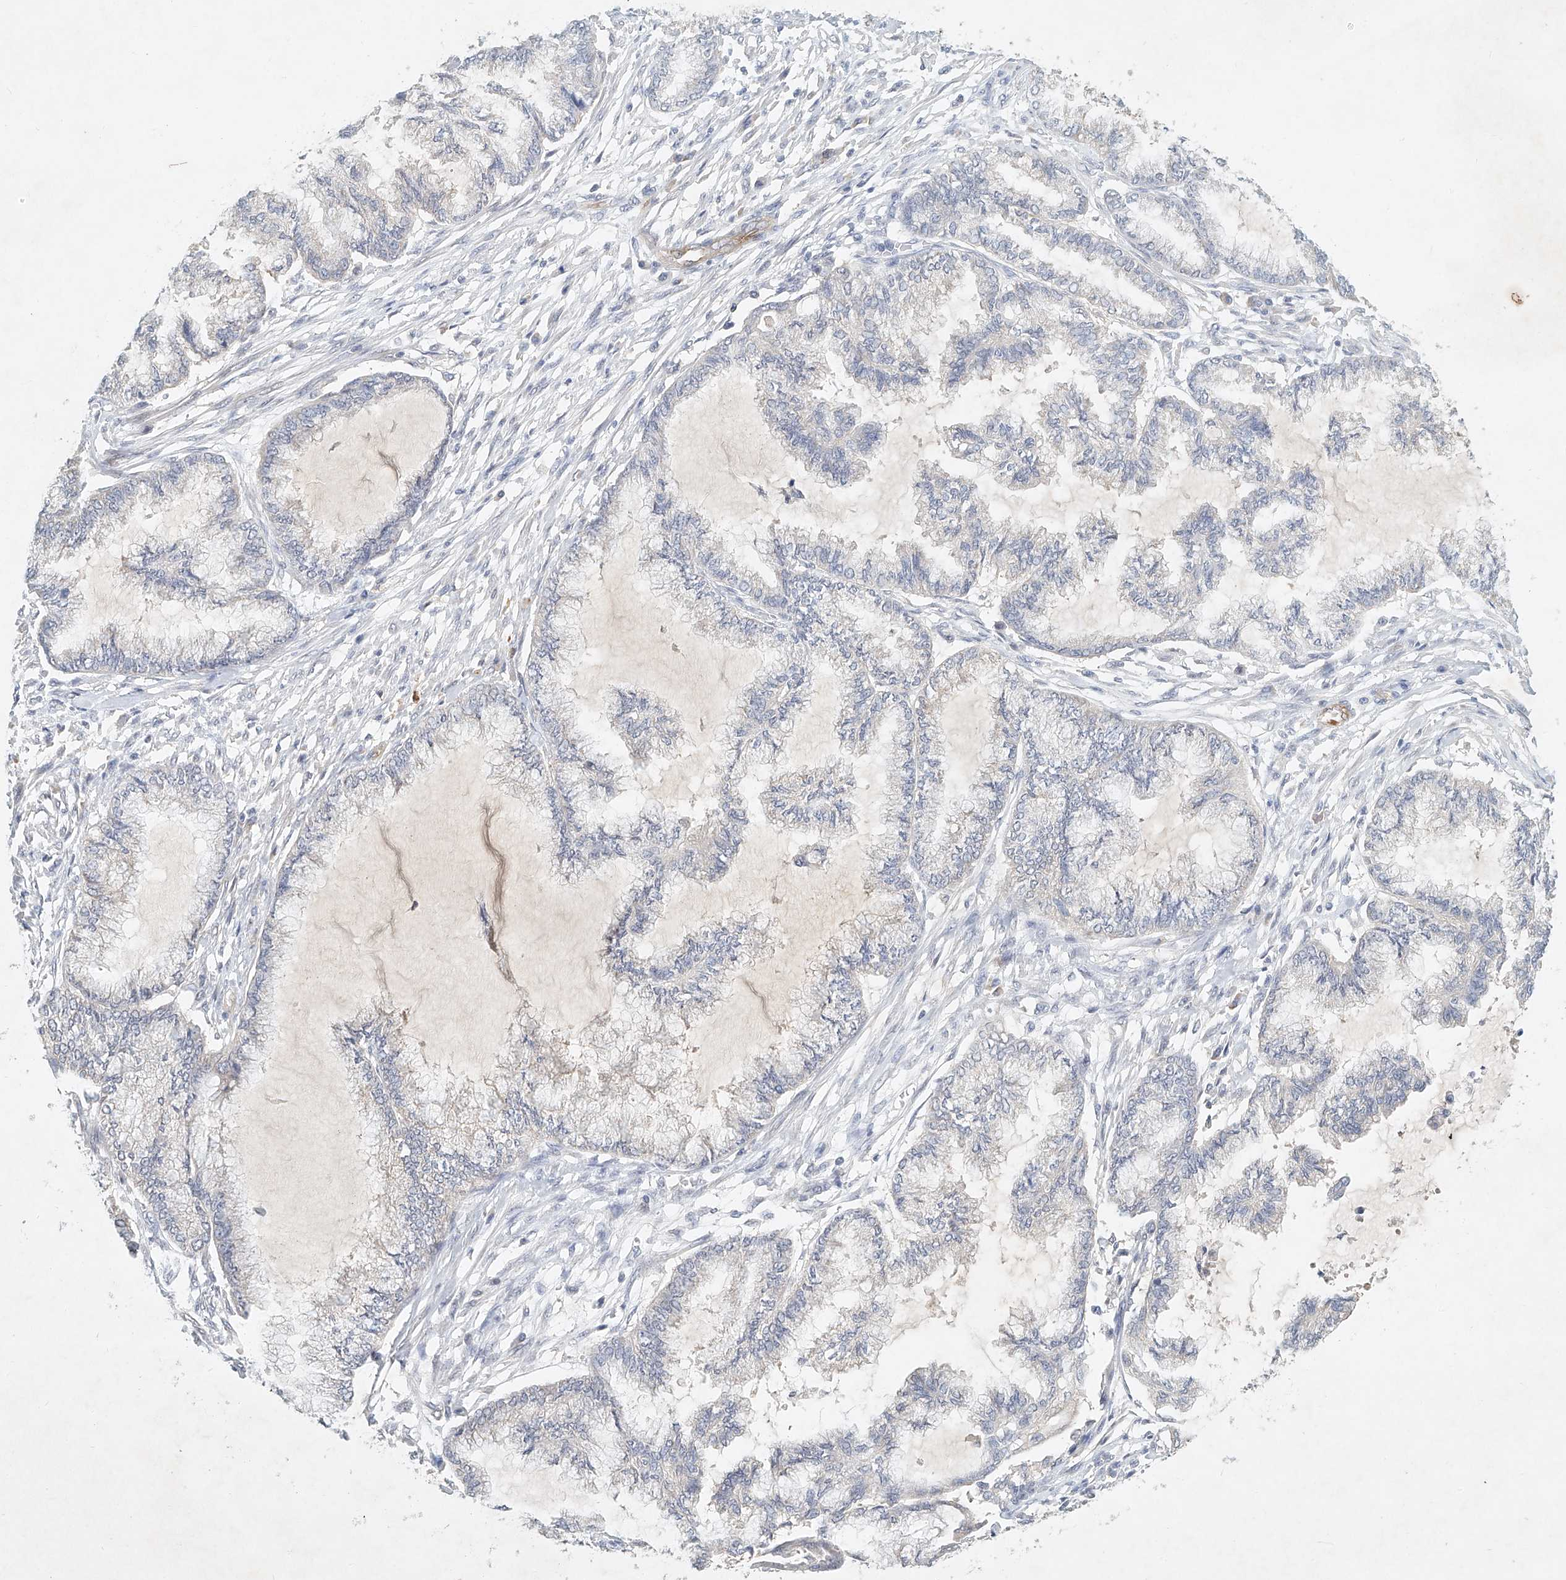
{"staining": {"intensity": "negative", "quantity": "none", "location": "none"}, "tissue": "endometrial cancer", "cell_type": "Tumor cells", "image_type": "cancer", "snomed": [{"axis": "morphology", "description": "Adenocarcinoma, NOS"}, {"axis": "topography", "description": "Endometrium"}], "caption": "A histopathology image of endometrial adenocarcinoma stained for a protein reveals no brown staining in tumor cells.", "gene": "CARMIL1", "patient": {"sex": "female", "age": 86}}